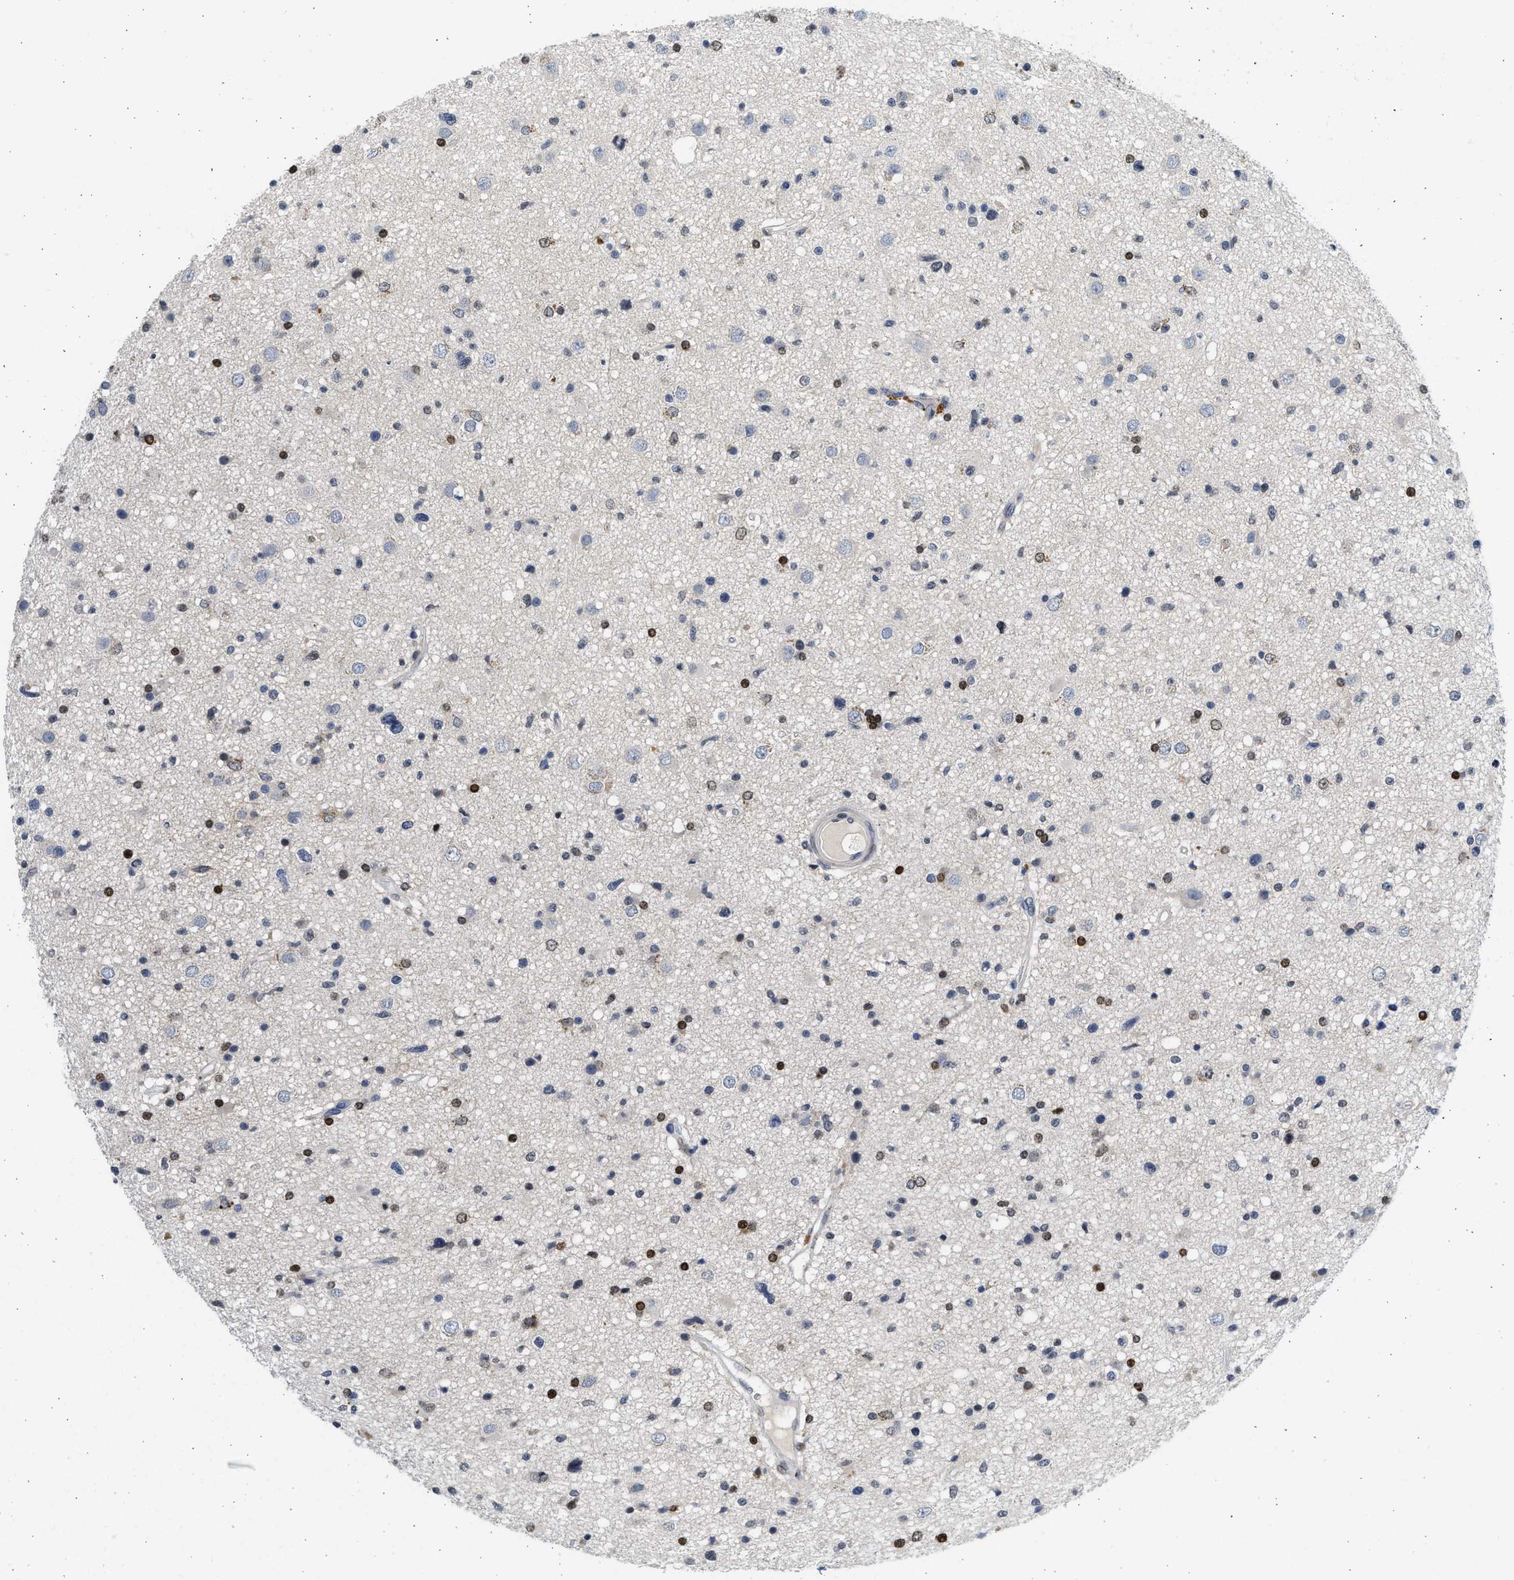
{"staining": {"intensity": "moderate", "quantity": "25%-75%", "location": "nuclear"}, "tissue": "glioma", "cell_type": "Tumor cells", "image_type": "cancer", "snomed": [{"axis": "morphology", "description": "Glioma, malignant, High grade"}, {"axis": "topography", "description": "Brain"}], "caption": "A brown stain labels moderate nuclear positivity of a protein in human glioma tumor cells.", "gene": "HMGN3", "patient": {"sex": "male", "age": 33}}